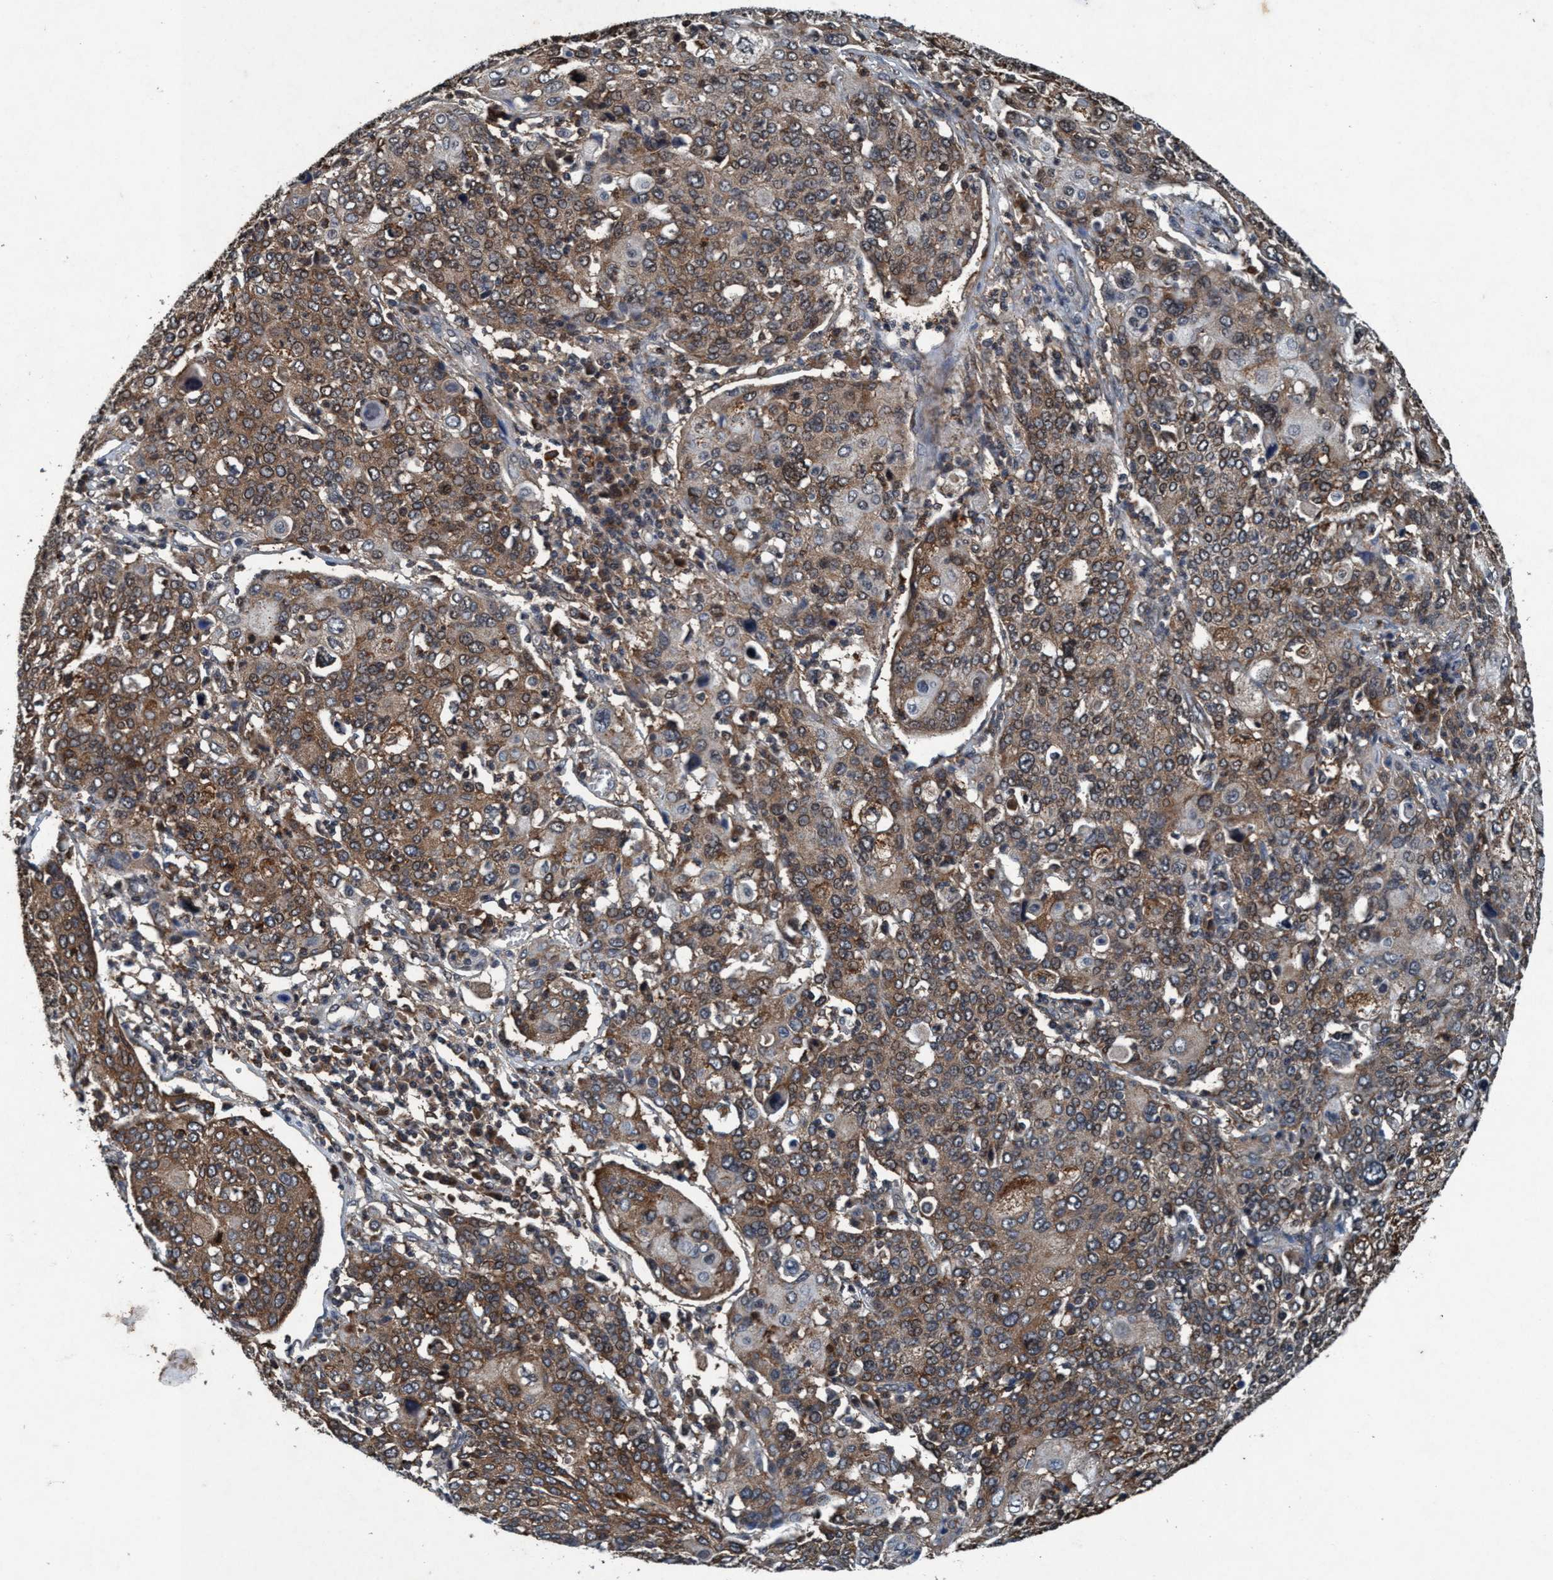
{"staining": {"intensity": "moderate", "quantity": ">75%", "location": "cytoplasmic/membranous"}, "tissue": "cervical cancer", "cell_type": "Tumor cells", "image_type": "cancer", "snomed": [{"axis": "morphology", "description": "Squamous cell carcinoma, NOS"}, {"axis": "topography", "description": "Cervix"}], "caption": "DAB immunohistochemical staining of cervical squamous cell carcinoma exhibits moderate cytoplasmic/membranous protein staining in about >75% of tumor cells.", "gene": "AKT1S1", "patient": {"sex": "female", "age": 40}}